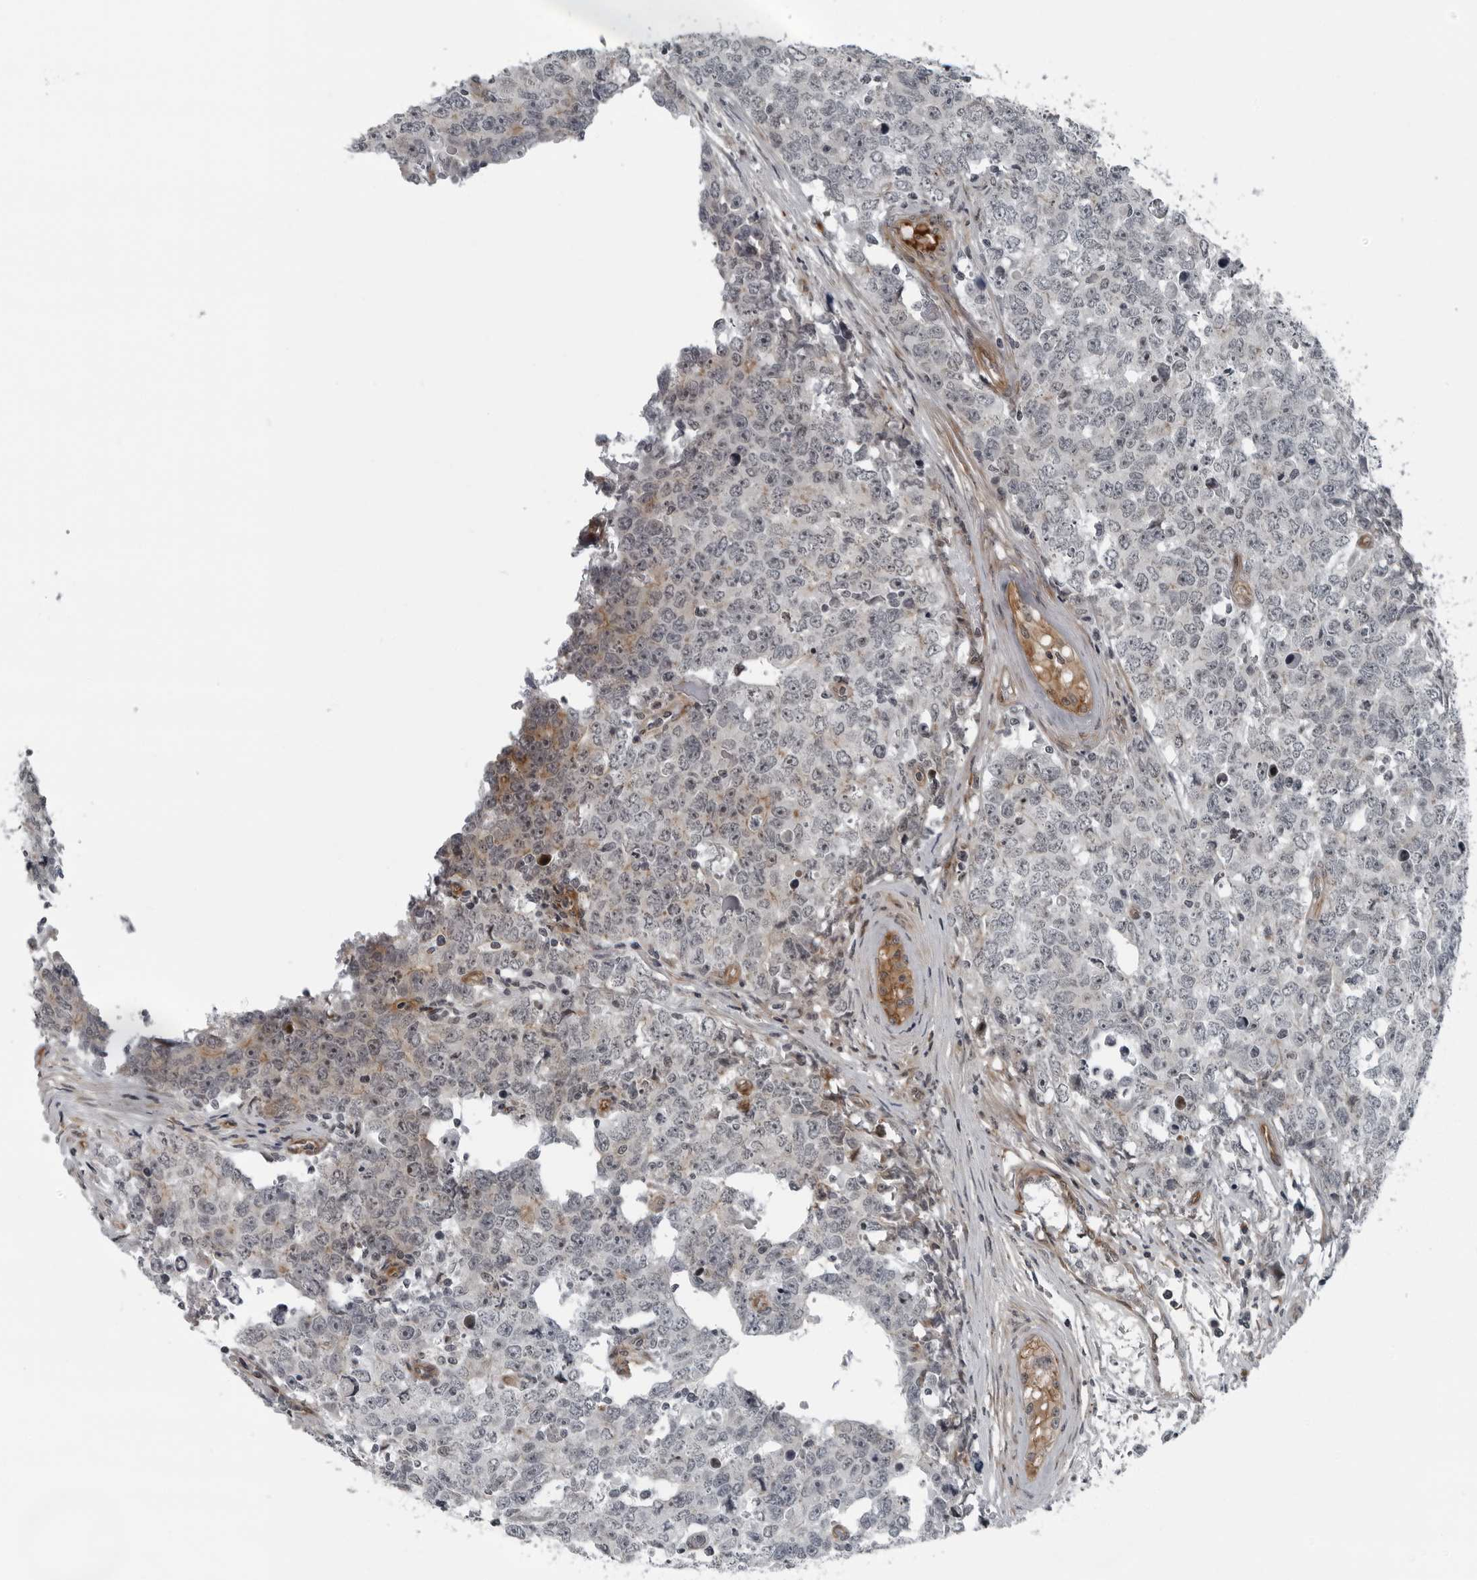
{"staining": {"intensity": "negative", "quantity": "none", "location": "none"}, "tissue": "testis cancer", "cell_type": "Tumor cells", "image_type": "cancer", "snomed": [{"axis": "morphology", "description": "Carcinoma, Embryonal, NOS"}, {"axis": "topography", "description": "Testis"}], "caption": "IHC histopathology image of neoplastic tissue: testis cancer stained with DAB (3,3'-diaminobenzidine) demonstrates no significant protein positivity in tumor cells.", "gene": "FAM102B", "patient": {"sex": "male", "age": 28}}